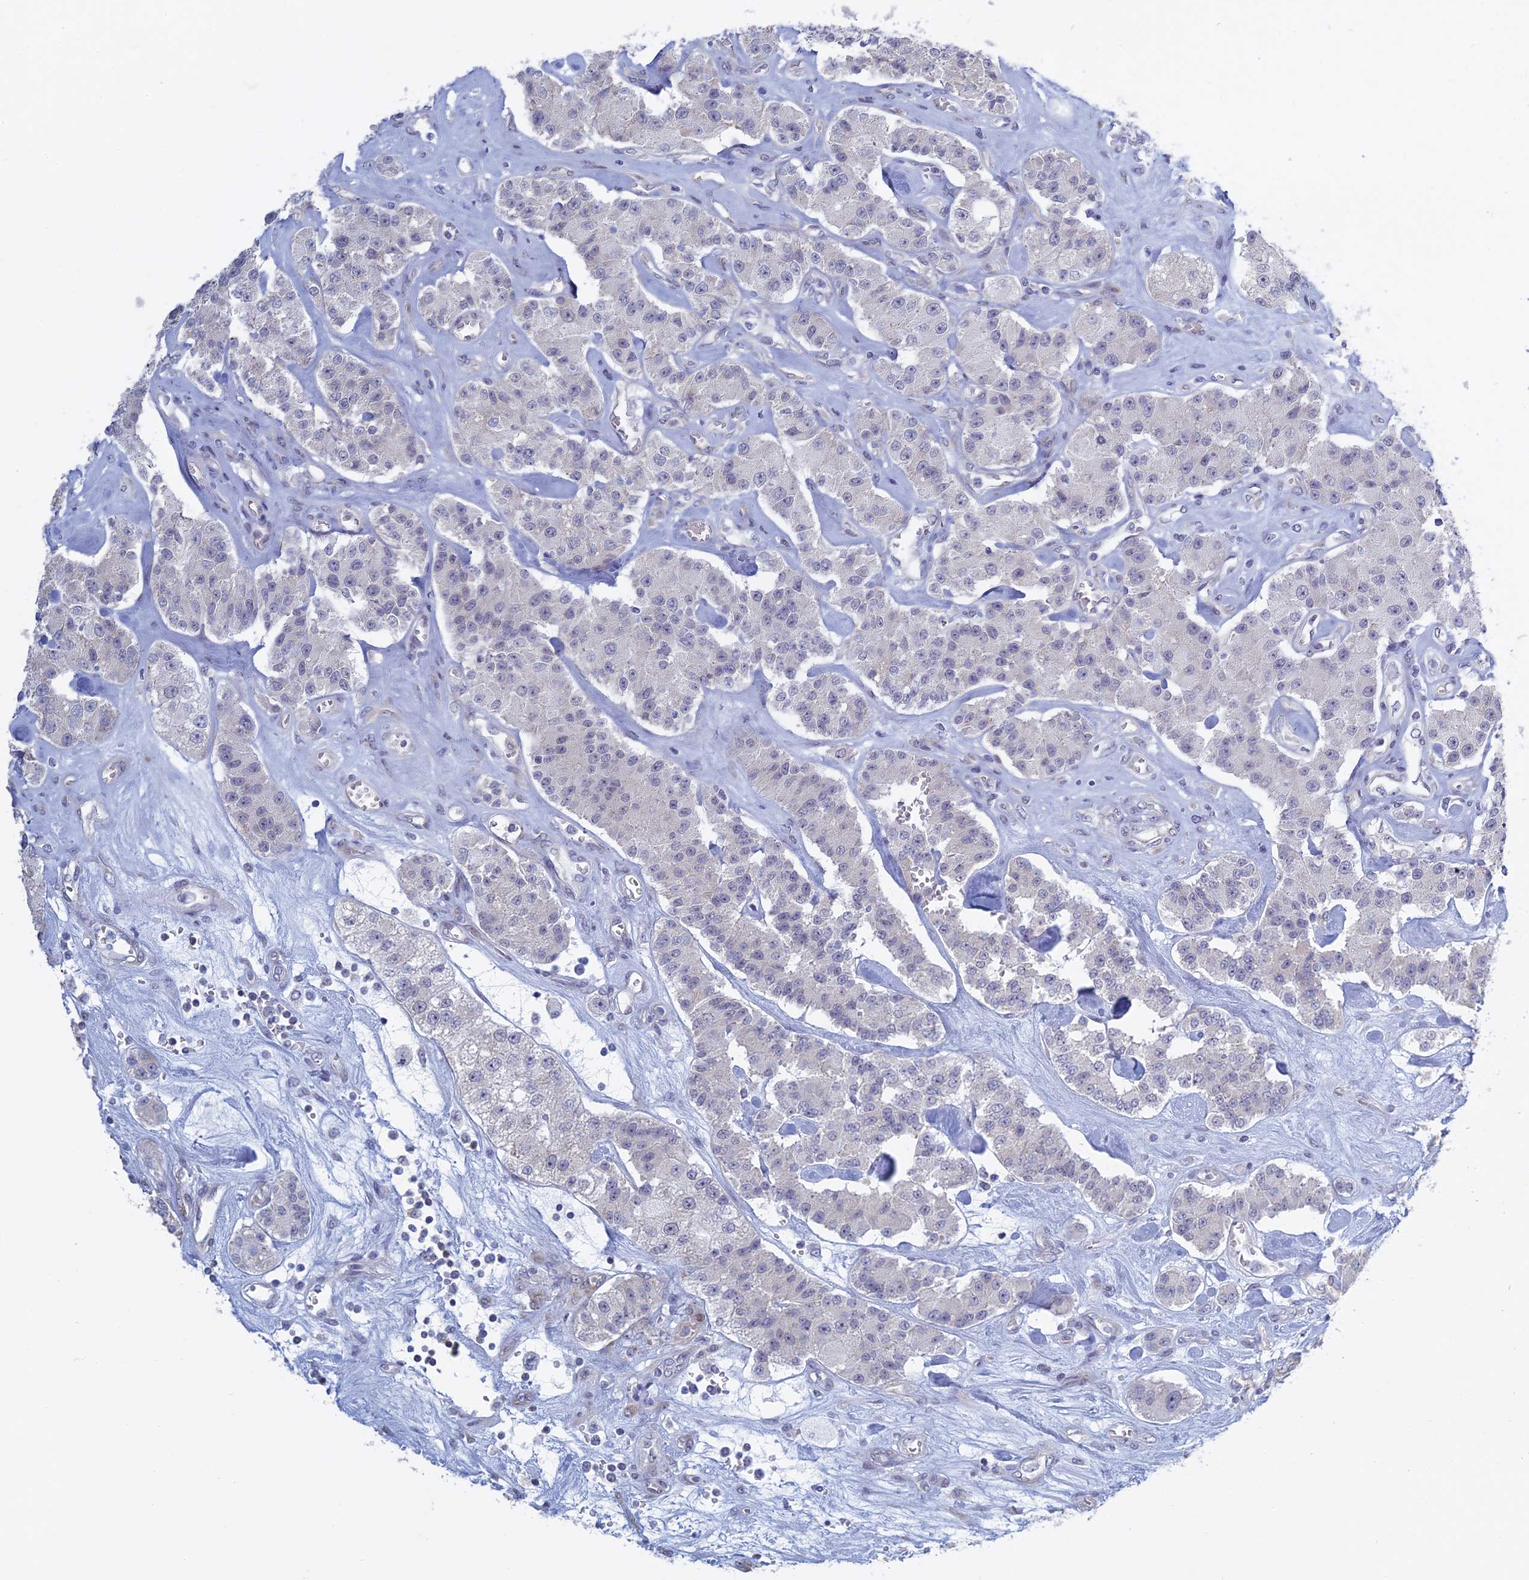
{"staining": {"intensity": "negative", "quantity": "none", "location": "none"}, "tissue": "carcinoid", "cell_type": "Tumor cells", "image_type": "cancer", "snomed": [{"axis": "morphology", "description": "Carcinoid, malignant, NOS"}, {"axis": "topography", "description": "Pancreas"}], "caption": "Carcinoid (malignant) was stained to show a protein in brown. There is no significant staining in tumor cells. (Brightfield microscopy of DAB immunohistochemistry (IHC) at high magnification).", "gene": "RPS19BP1", "patient": {"sex": "male", "age": 41}}